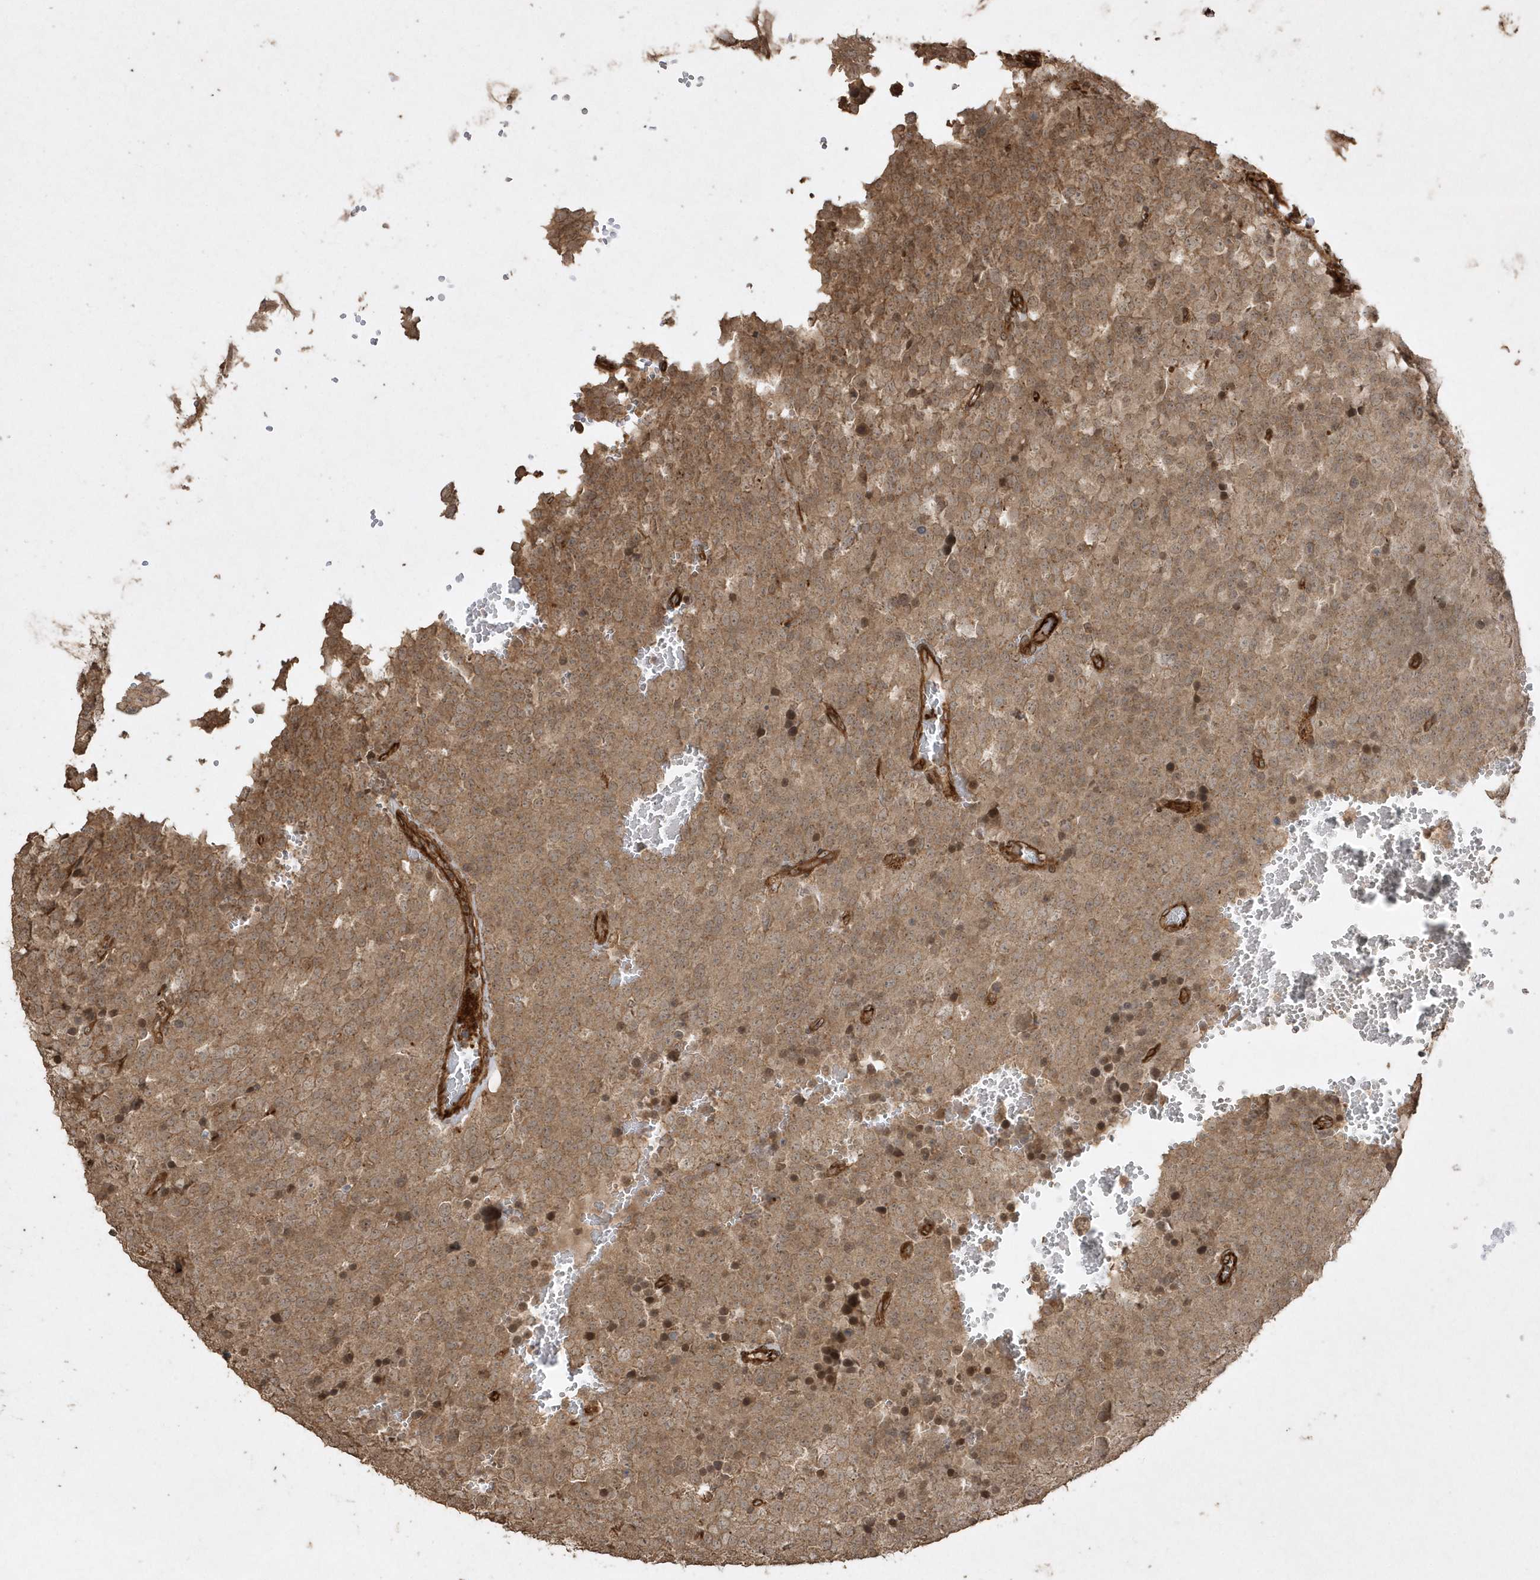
{"staining": {"intensity": "moderate", "quantity": ">75%", "location": "cytoplasmic/membranous"}, "tissue": "testis cancer", "cell_type": "Tumor cells", "image_type": "cancer", "snomed": [{"axis": "morphology", "description": "Seminoma, NOS"}, {"axis": "topography", "description": "Testis"}], "caption": "Immunohistochemical staining of seminoma (testis) reveals medium levels of moderate cytoplasmic/membranous expression in approximately >75% of tumor cells. (DAB IHC with brightfield microscopy, high magnification).", "gene": "AVPI1", "patient": {"sex": "male", "age": 71}}